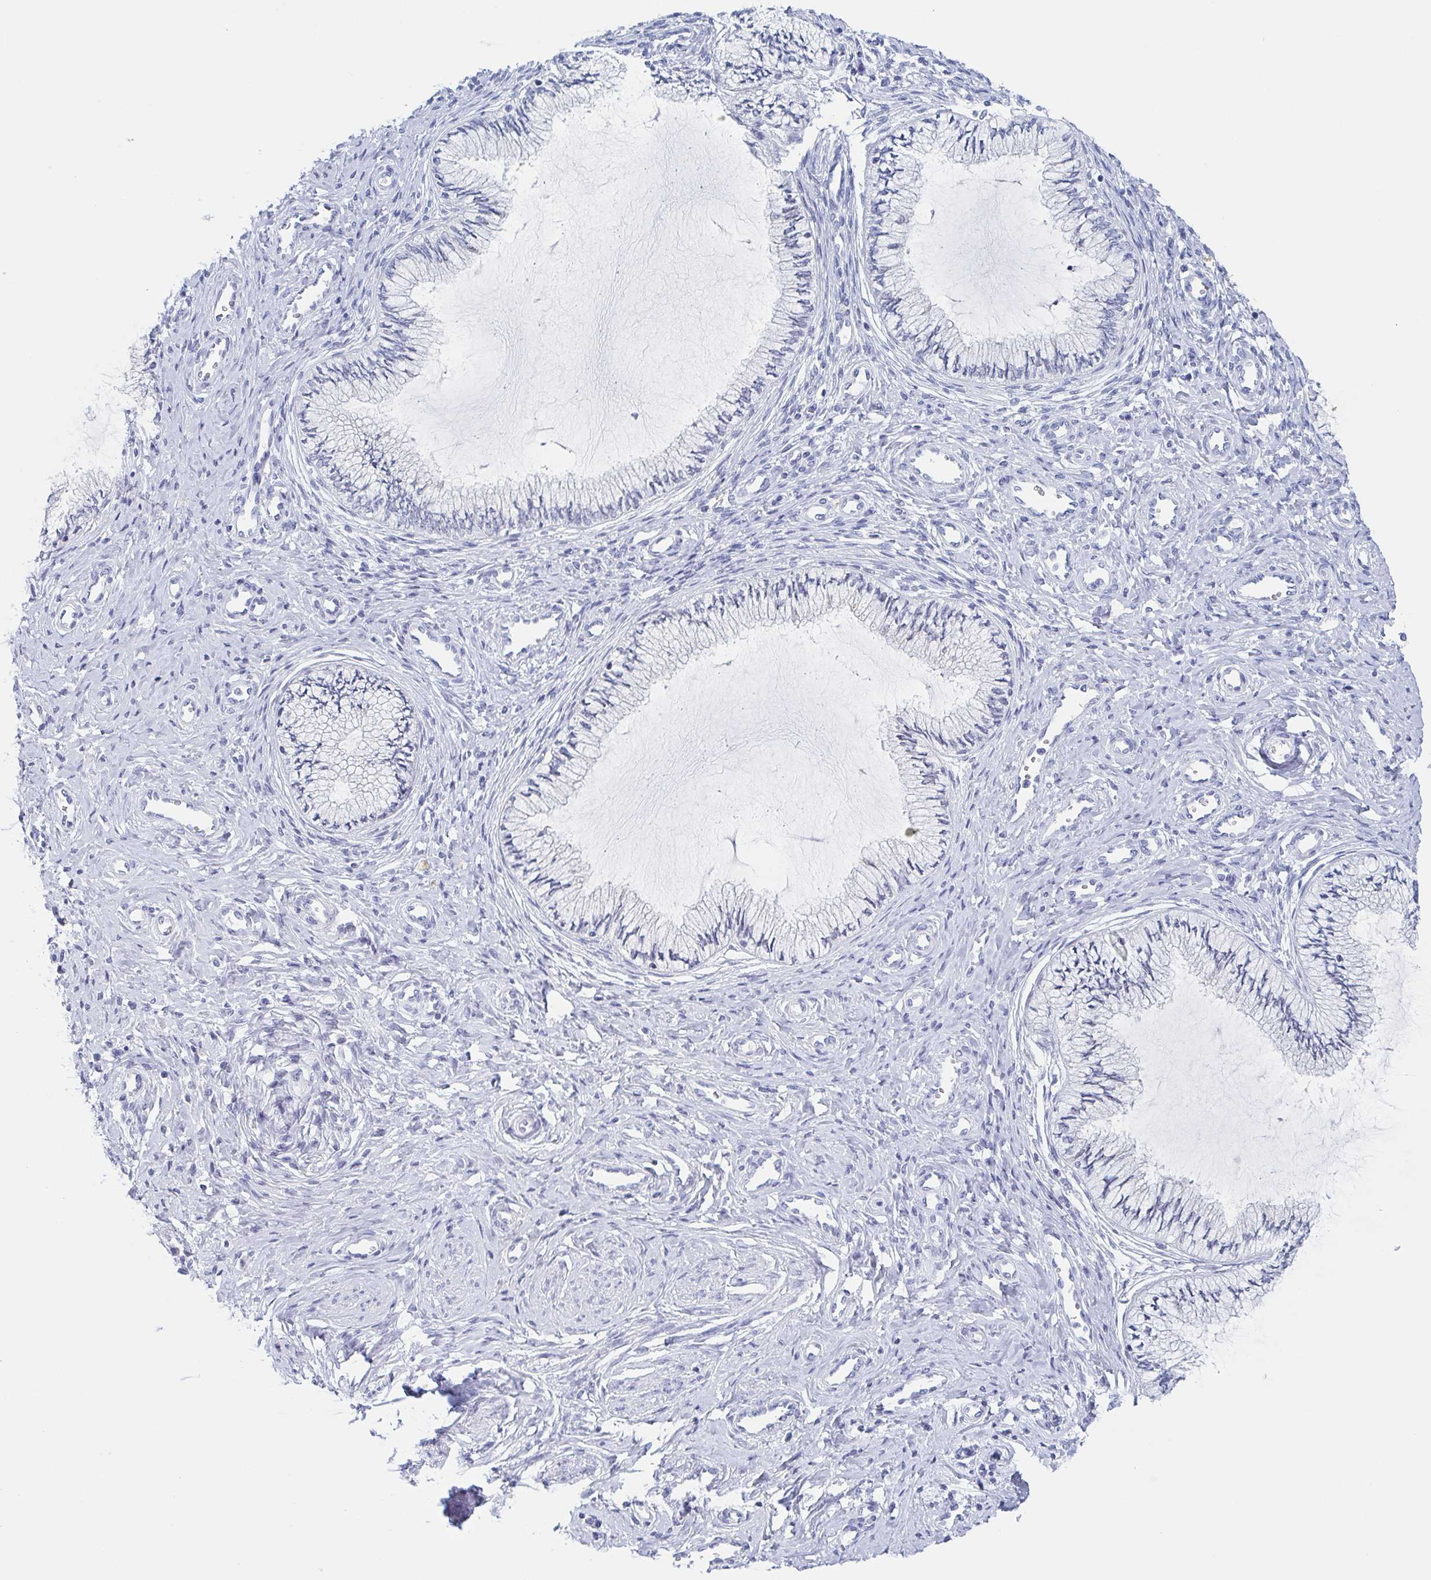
{"staining": {"intensity": "negative", "quantity": "none", "location": "none"}, "tissue": "cervix", "cell_type": "Glandular cells", "image_type": "normal", "snomed": [{"axis": "morphology", "description": "Normal tissue, NOS"}, {"axis": "topography", "description": "Cervix"}], "caption": "Protein analysis of normal cervix shows no significant expression in glandular cells. Nuclei are stained in blue.", "gene": "REG4", "patient": {"sex": "female", "age": 24}}